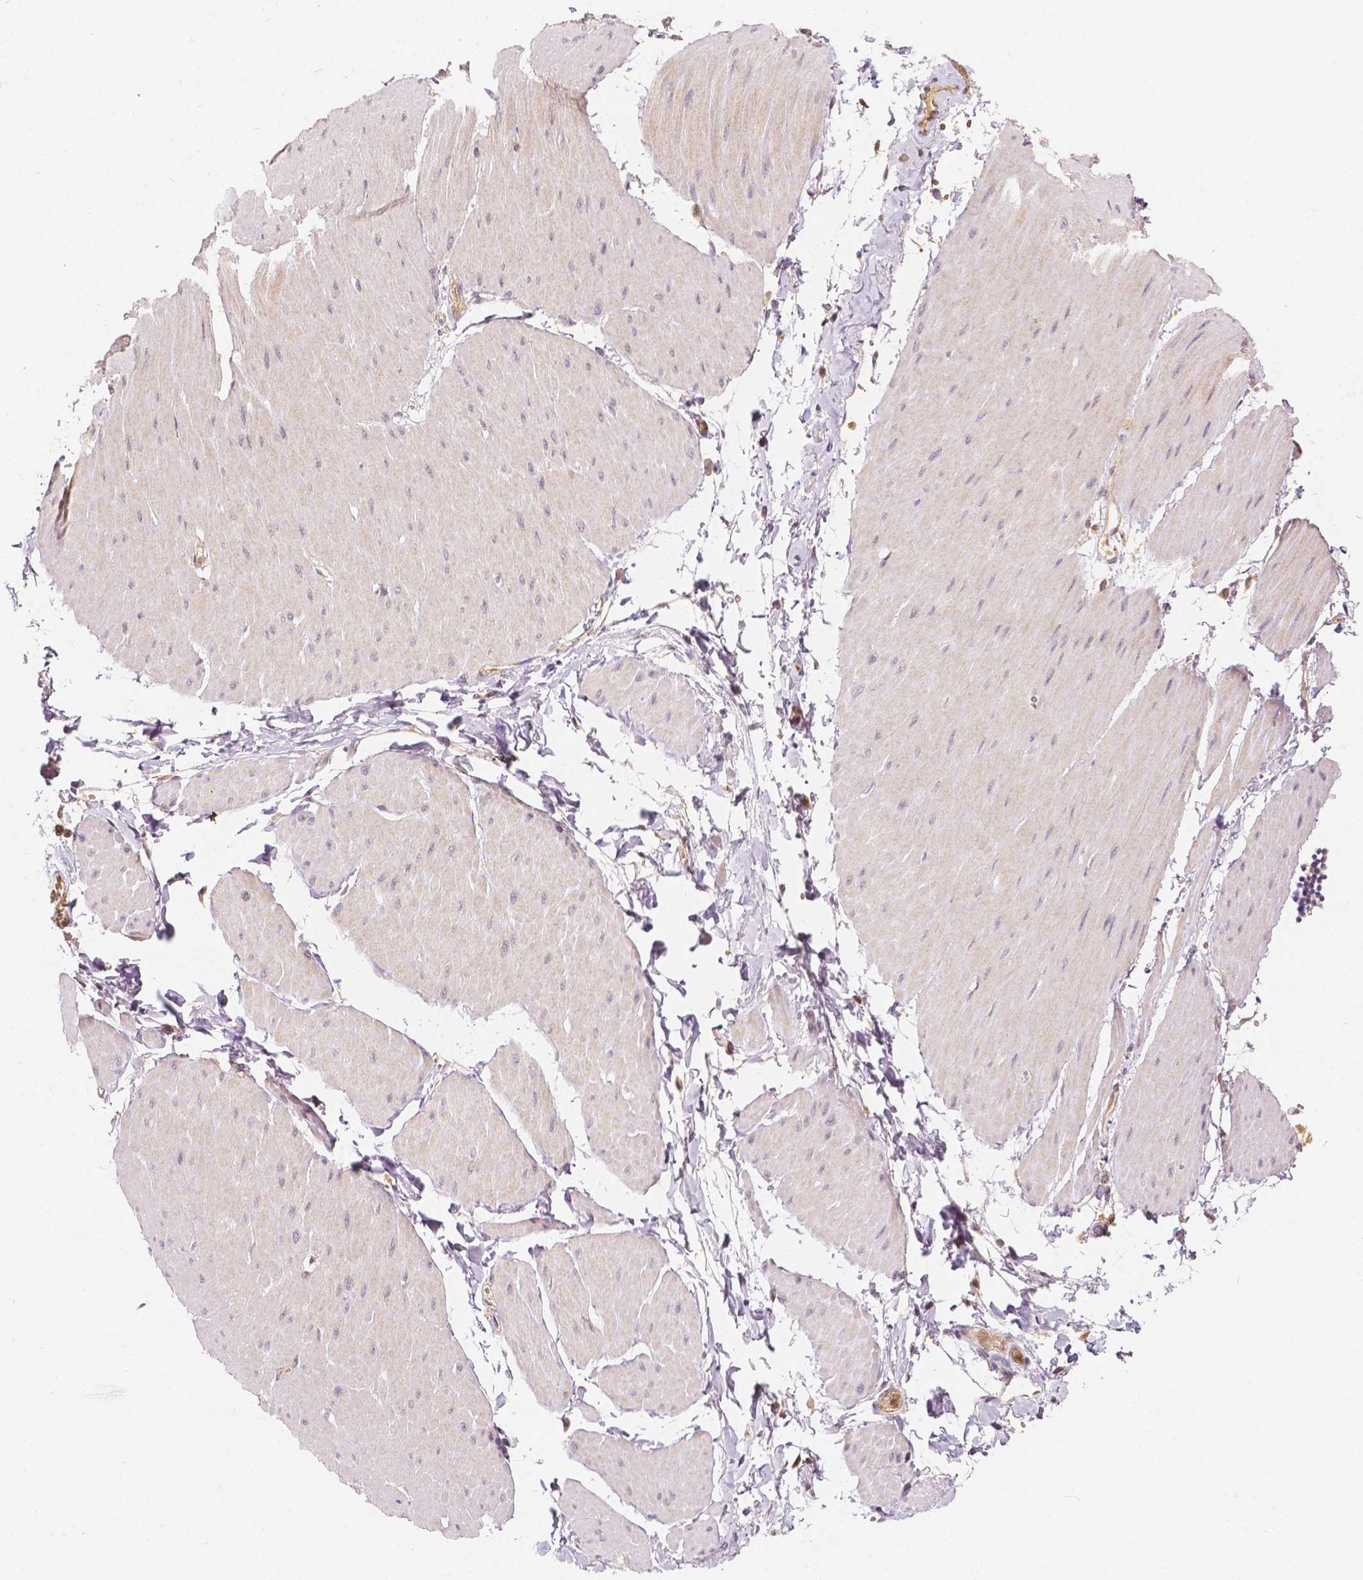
{"staining": {"intensity": "weak", "quantity": "25%-75%", "location": "cytoplasmic/membranous"}, "tissue": "adipose tissue", "cell_type": "Adipocytes", "image_type": "normal", "snomed": [{"axis": "morphology", "description": "Normal tissue, NOS"}, {"axis": "topography", "description": "Smooth muscle"}, {"axis": "topography", "description": "Peripheral nerve tissue"}], "caption": "Protein analysis of benign adipose tissue exhibits weak cytoplasmic/membranous positivity in about 25%-75% of adipocytes.", "gene": "NAPRT", "patient": {"sex": "male", "age": 58}}